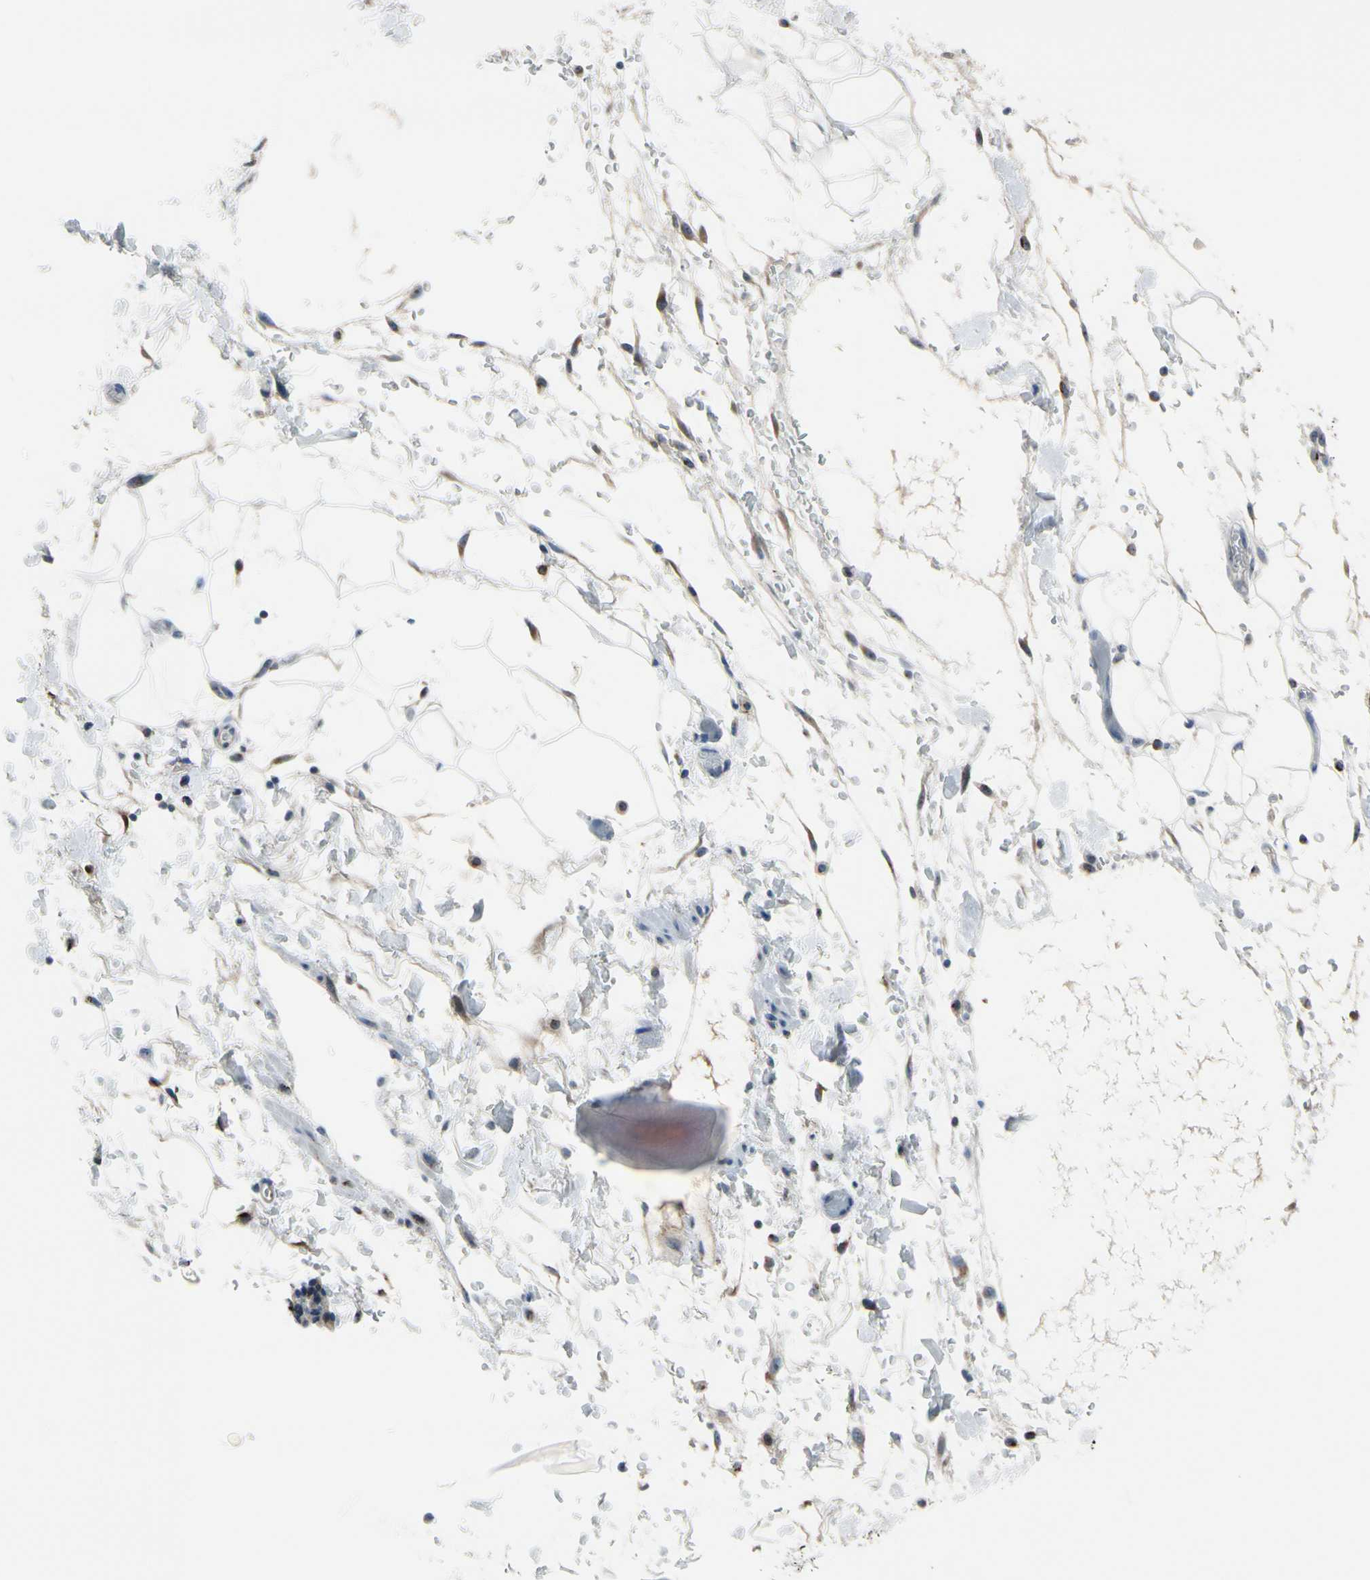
{"staining": {"intensity": "weak", "quantity": ">75%", "location": "cytoplasmic/membranous"}, "tissue": "stomach cancer", "cell_type": "Tumor cells", "image_type": "cancer", "snomed": [{"axis": "morphology", "description": "Adenocarcinoma, NOS"}, {"axis": "topography", "description": "Stomach, lower"}], "caption": "Weak cytoplasmic/membranous staining is appreciated in about >75% of tumor cells in stomach adenocarcinoma.", "gene": "TMED7", "patient": {"sex": "male", "age": 84}}